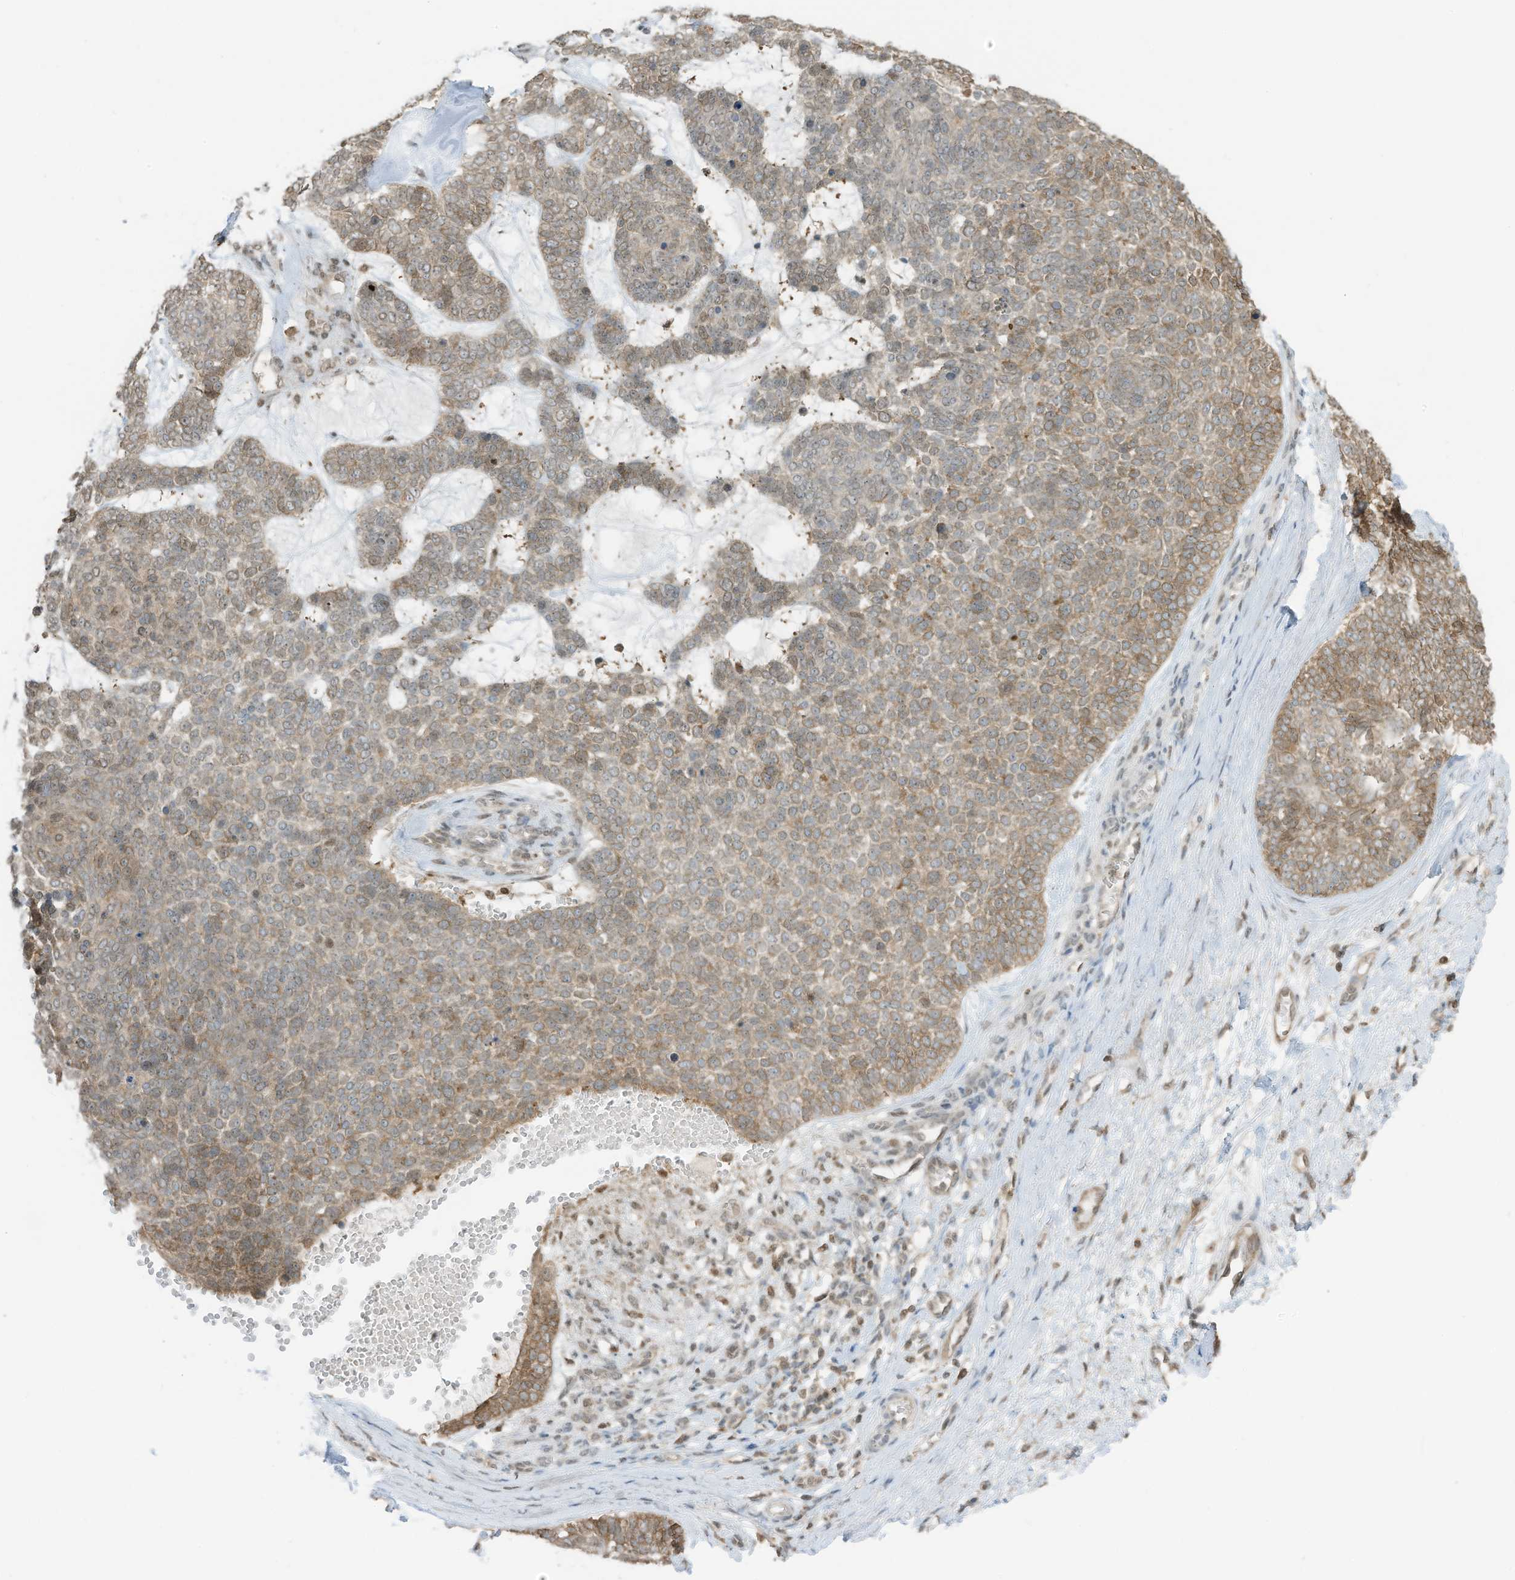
{"staining": {"intensity": "moderate", "quantity": "<25%", "location": "cytoplasmic/membranous"}, "tissue": "skin cancer", "cell_type": "Tumor cells", "image_type": "cancer", "snomed": [{"axis": "morphology", "description": "Basal cell carcinoma"}, {"axis": "topography", "description": "Skin"}], "caption": "Human basal cell carcinoma (skin) stained with a protein marker exhibits moderate staining in tumor cells.", "gene": "KPNB1", "patient": {"sex": "female", "age": 81}}